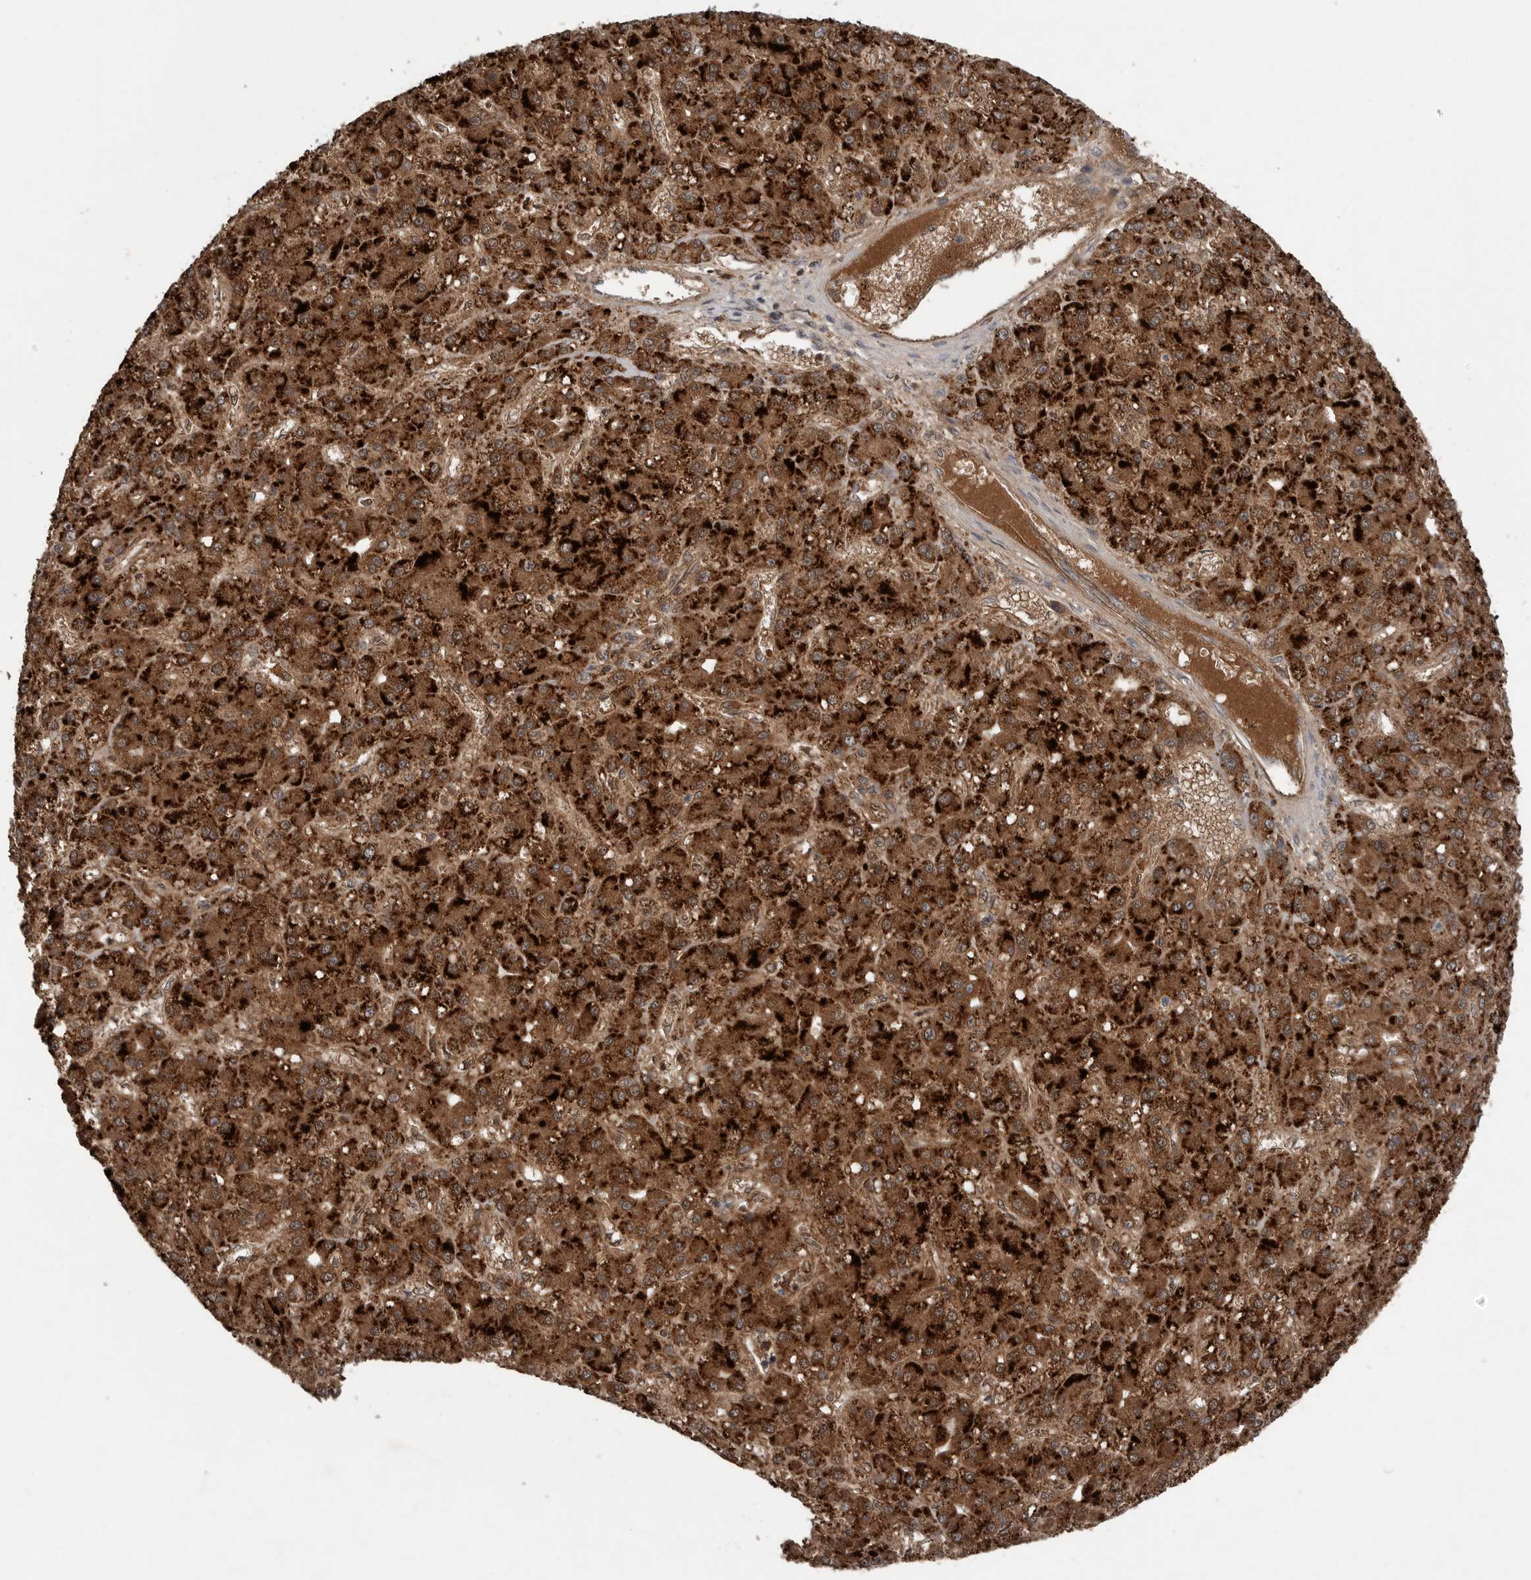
{"staining": {"intensity": "strong", "quantity": ">75%", "location": "cytoplasmic/membranous"}, "tissue": "liver cancer", "cell_type": "Tumor cells", "image_type": "cancer", "snomed": [{"axis": "morphology", "description": "Carcinoma, Hepatocellular, NOS"}, {"axis": "topography", "description": "Liver"}], "caption": "High-magnification brightfield microscopy of liver cancer stained with DAB (3,3'-diaminobenzidine) (brown) and counterstained with hematoxylin (blue). tumor cells exhibit strong cytoplasmic/membranous expression is present in approximately>75% of cells. (DAB (3,3'-diaminobenzidine) IHC with brightfield microscopy, high magnification).", "gene": "SCP2", "patient": {"sex": "male", "age": 67}}